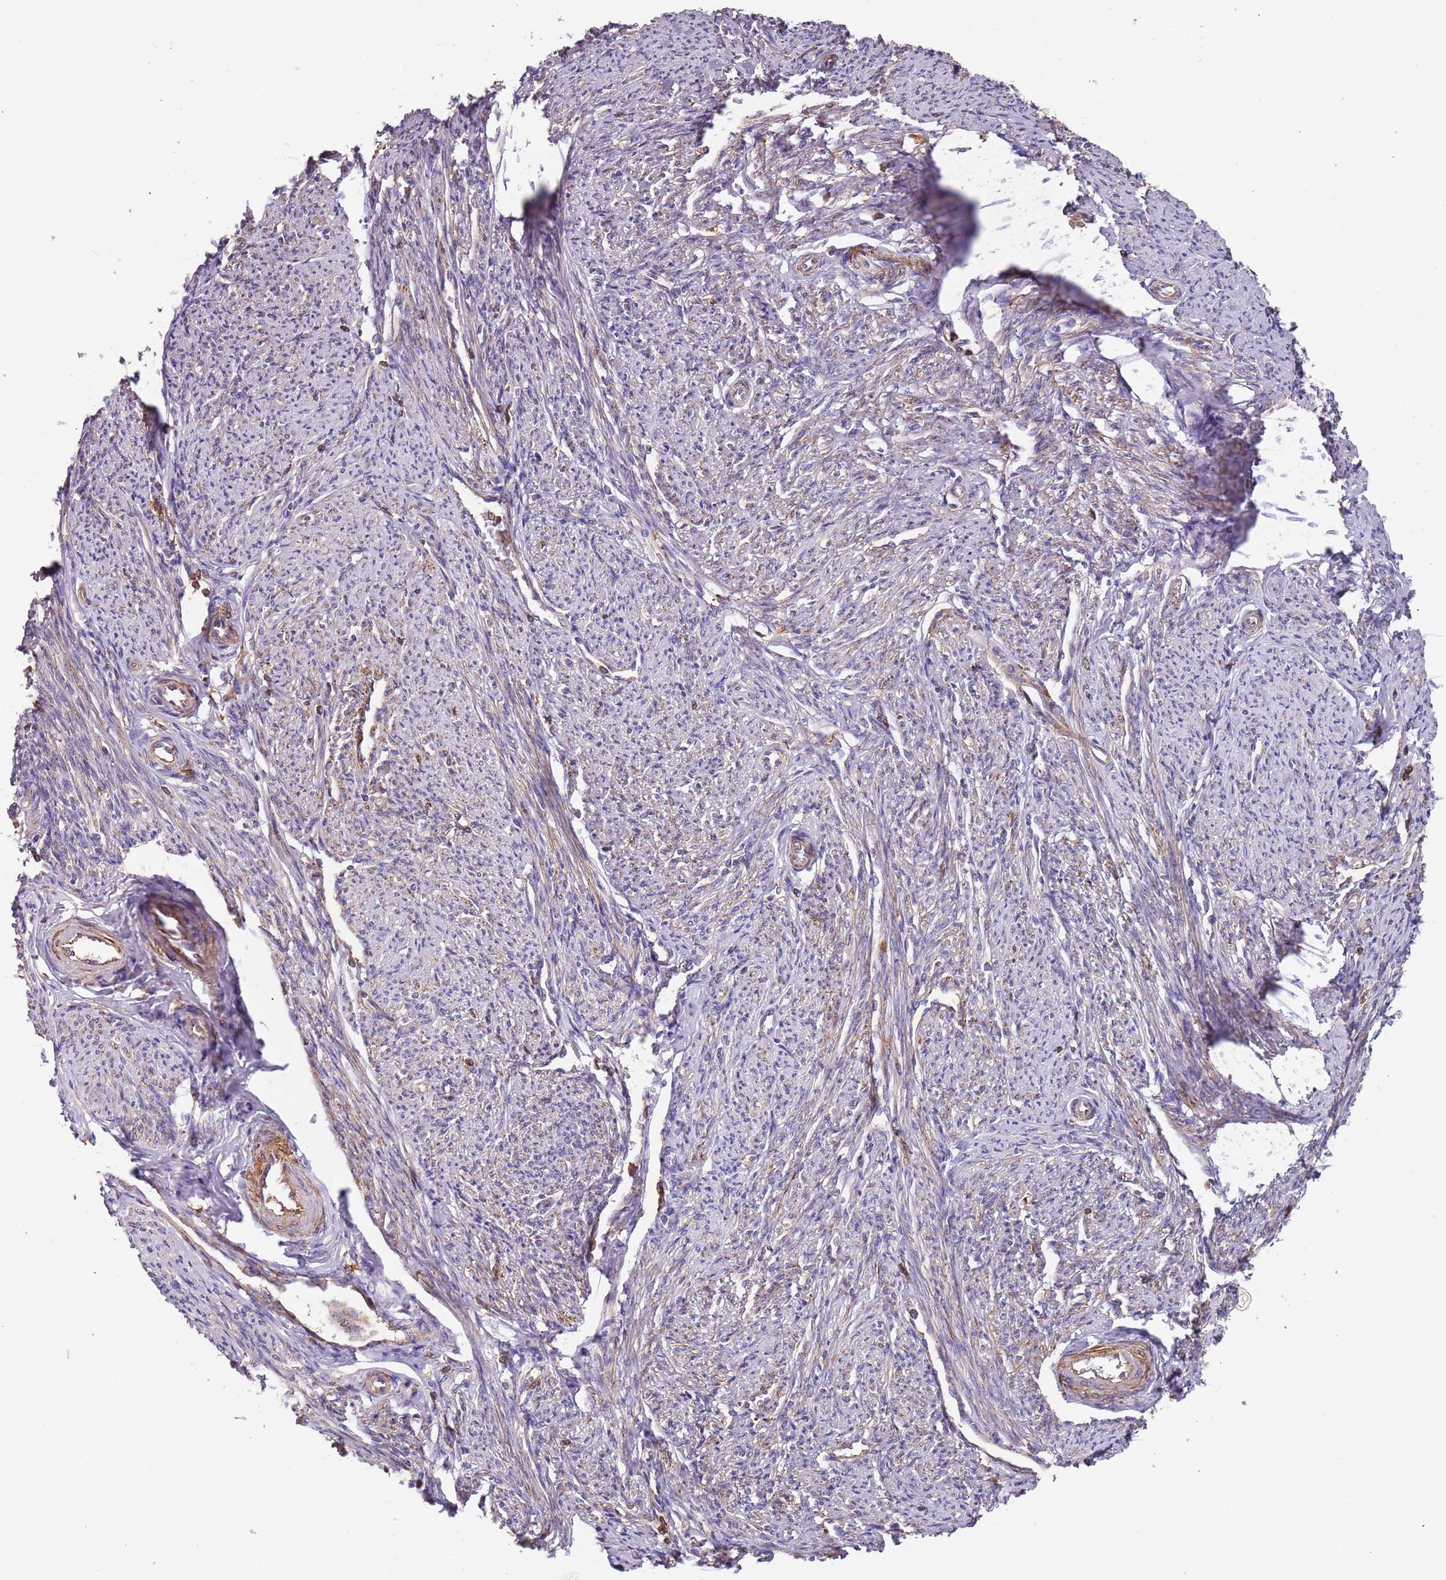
{"staining": {"intensity": "moderate", "quantity": ">75%", "location": "cytoplasmic/membranous"}, "tissue": "smooth muscle", "cell_type": "Smooth muscle cells", "image_type": "normal", "snomed": [{"axis": "morphology", "description": "Normal tissue, NOS"}, {"axis": "topography", "description": "Smooth muscle"}, {"axis": "topography", "description": "Uterus"}], "caption": "The micrograph displays a brown stain indicating the presence of a protein in the cytoplasmic/membranous of smooth muscle cells in smooth muscle. Nuclei are stained in blue.", "gene": "SYT4", "patient": {"sex": "female", "age": 59}}